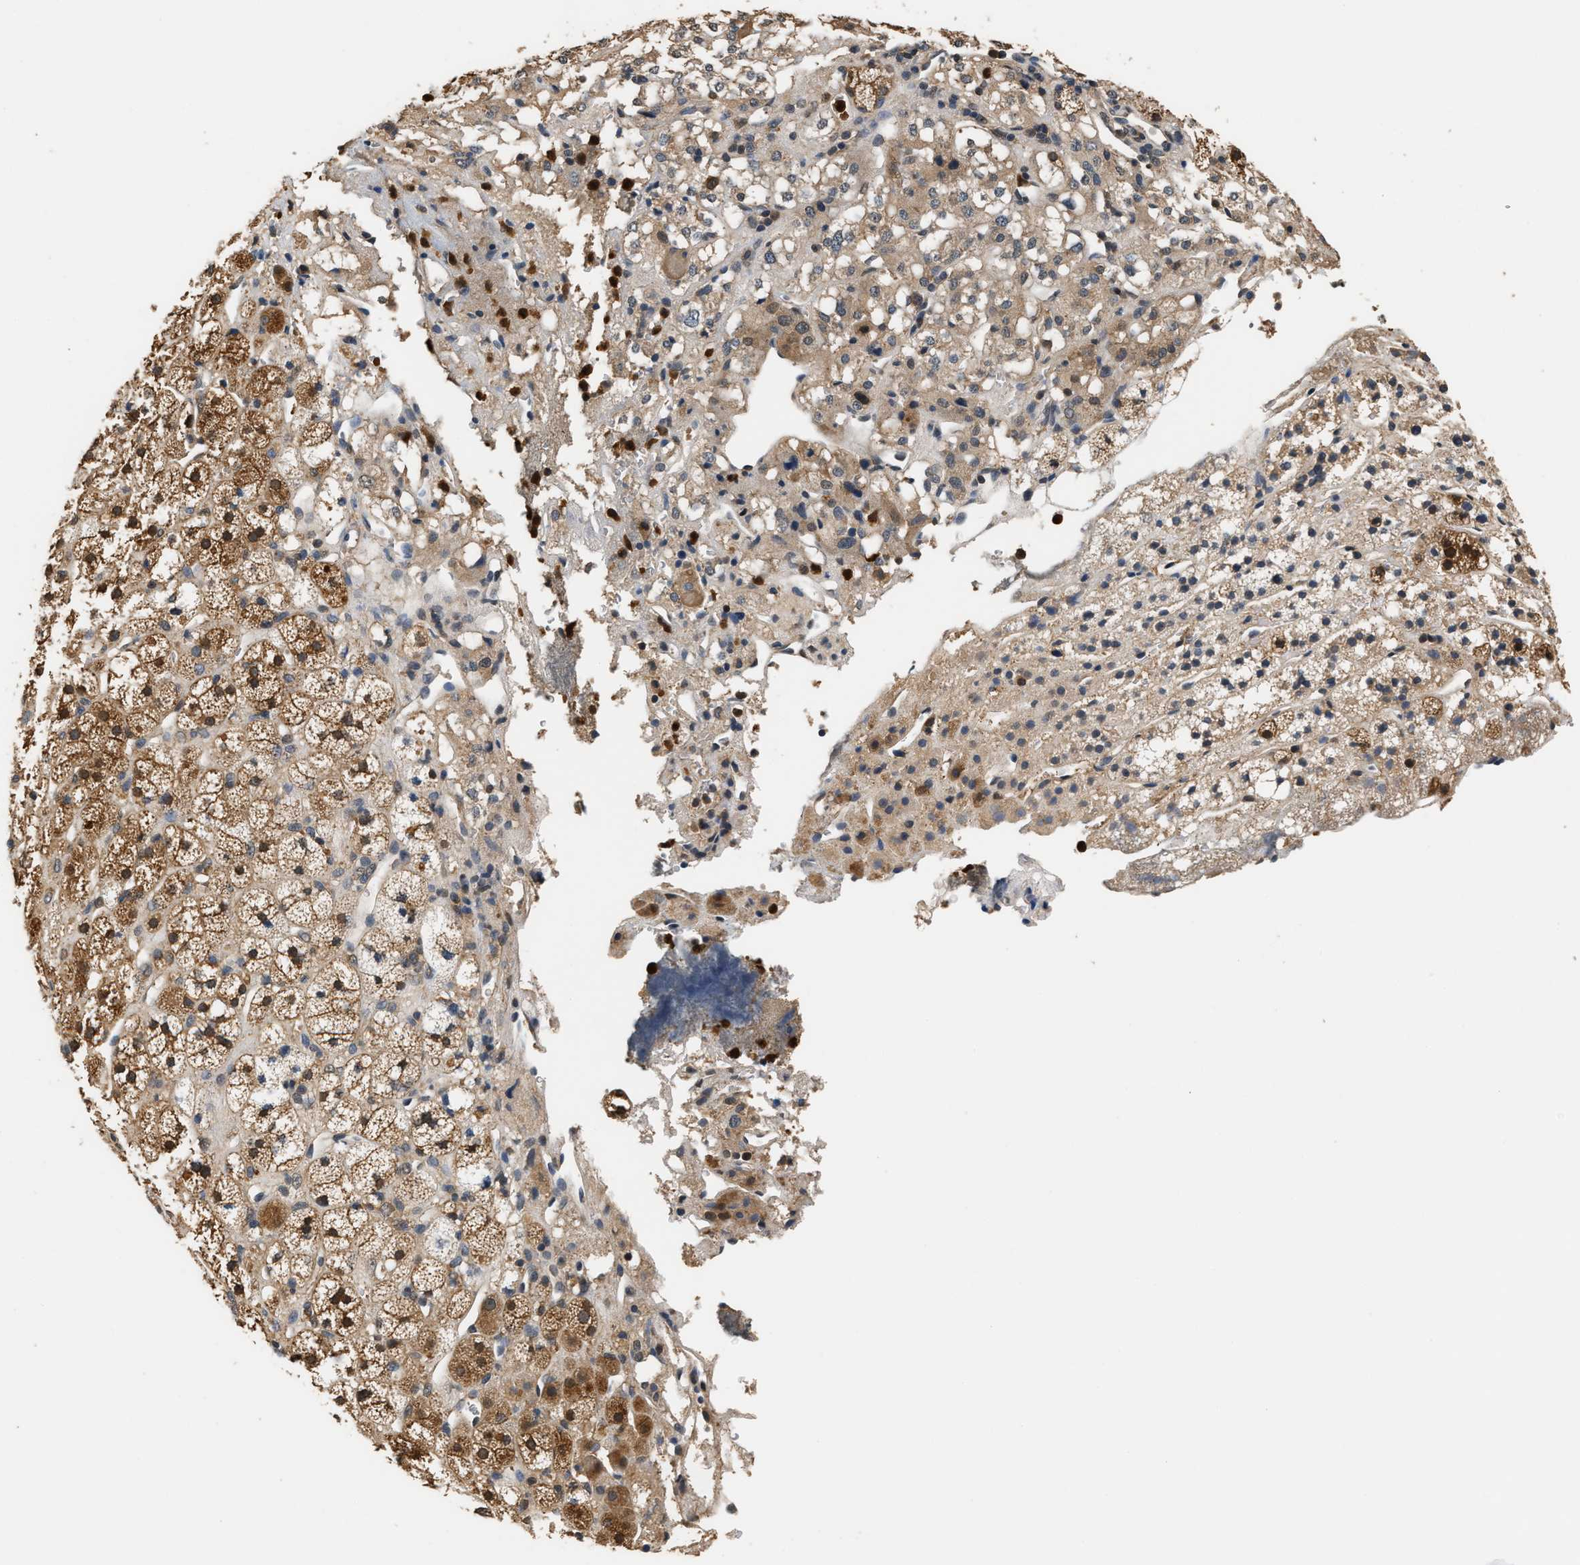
{"staining": {"intensity": "moderate", "quantity": ">75%", "location": "cytoplasmic/membranous"}, "tissue": "adrenal gland", "cell_type": "Glandular cells", "image_type": "normal", "snomed": [{"axis": "morphology", "description": "Normal tissue, NOS"}, {"axis": "topography", "description": "Adrenal gland"}], "caption": "Protein expression analysis of benign adrenal gland reveals moderate cytoplasmic/membranous positivity in approximately >75% of glandular cells. The staining was performed using DAB, with brown indicating positive protein expression. Nuclei are stained blue with hematoxylin.", "gene": "GPI", "patient": {"sex": "male", "age": 56}}